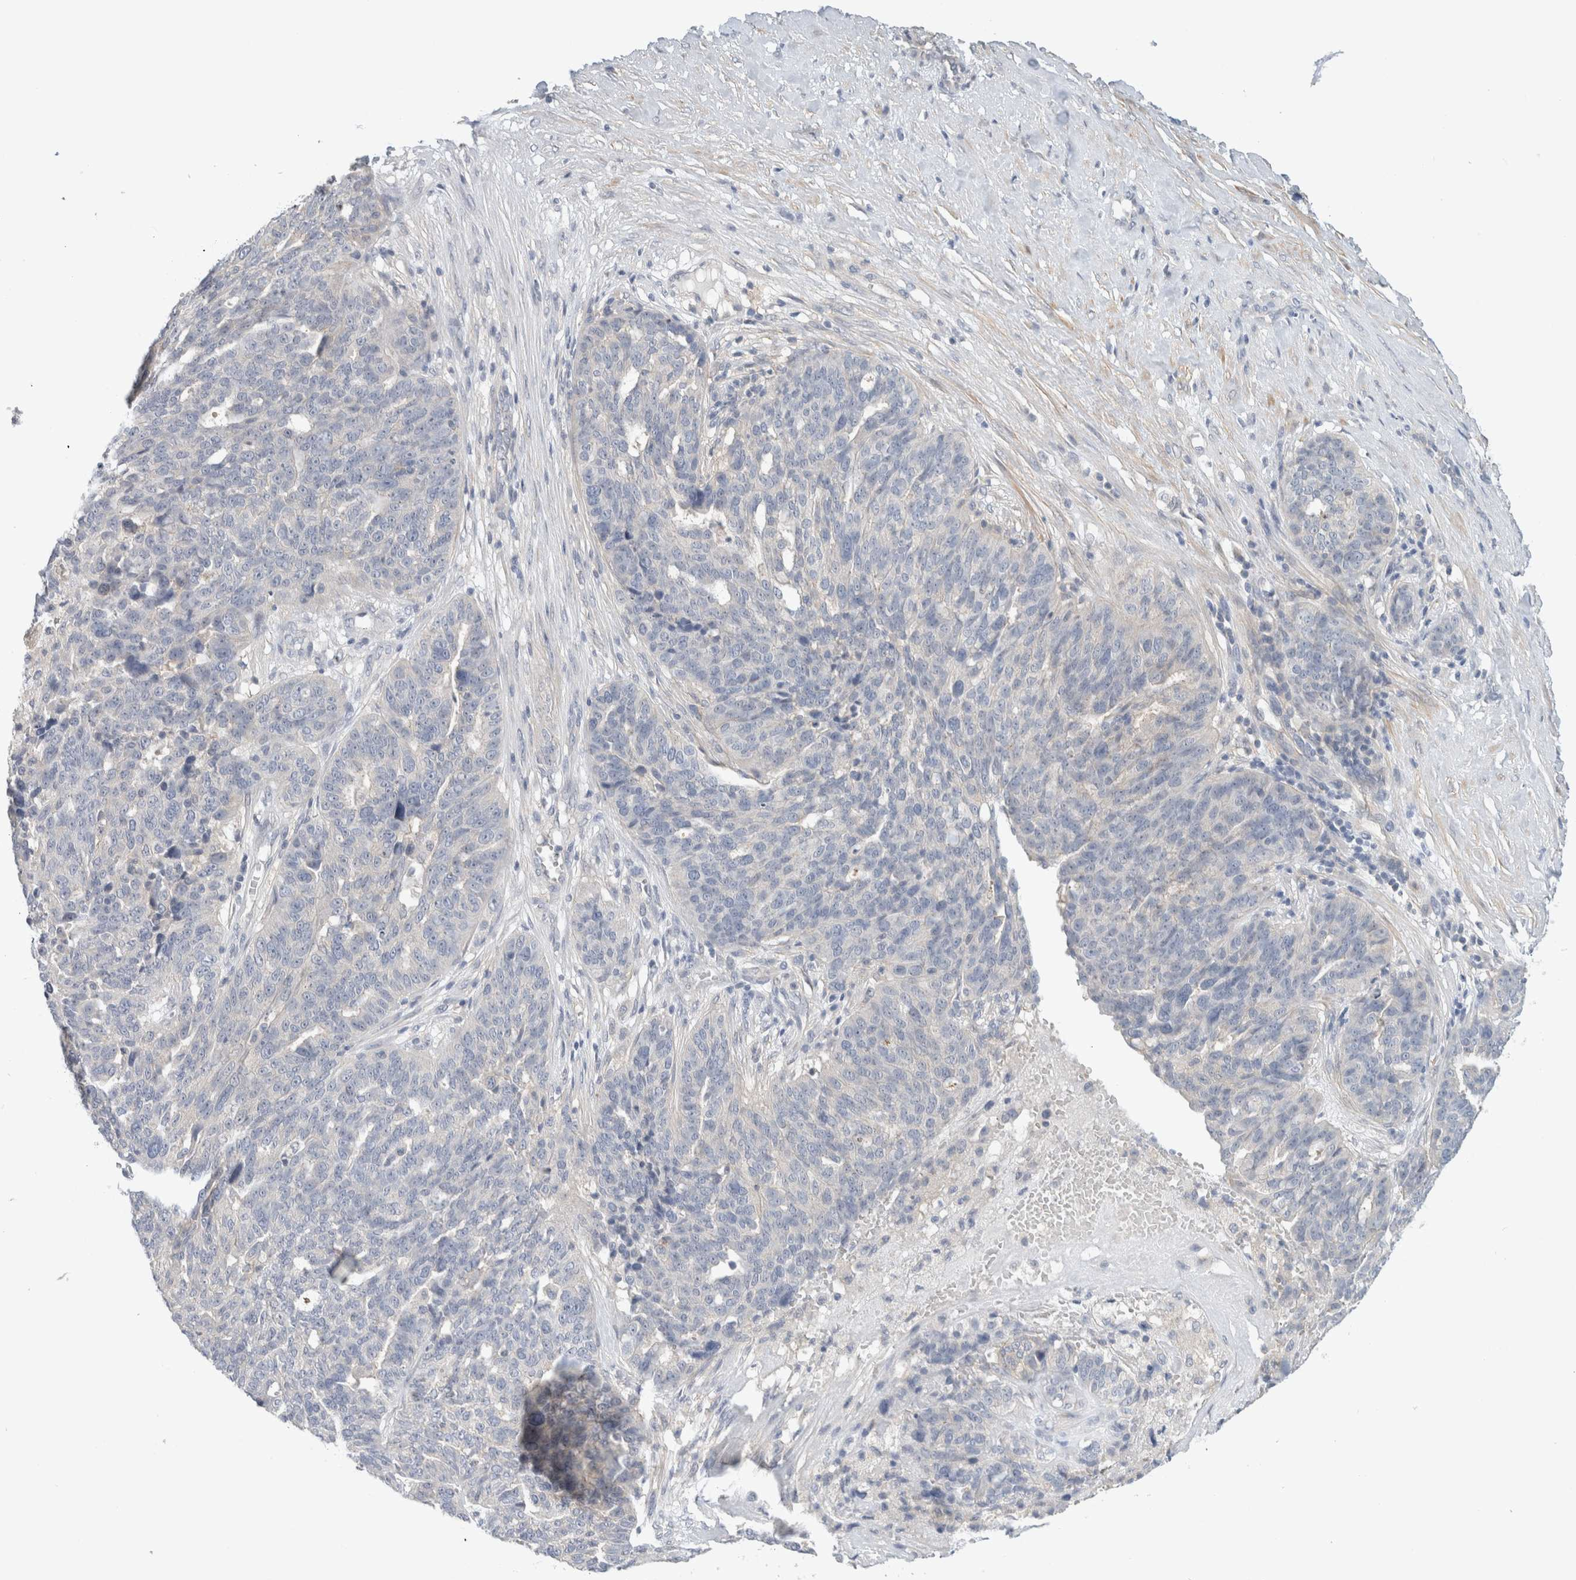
{"staining": {"intensity": "negative", "quantity": "none", "location": "none"}, "tissue": "ovarian cancer", "cell_type": "Tumor cells", "image_type": "cancer", "snomed": [{"axis": "morphology", "description": "Cystadenocarcinoma, serous, NOS"}, {"axis": "topography", "description": "Ovary"}], "caption": "IHC photomicrograph of human serous cystadenocarcinoma (ovarian) stained for a protein (brown), which demonstrates no positivity in tumor cells.", "gene": "SDR16C5", "patient": {"sex": "female", "age": 59}}